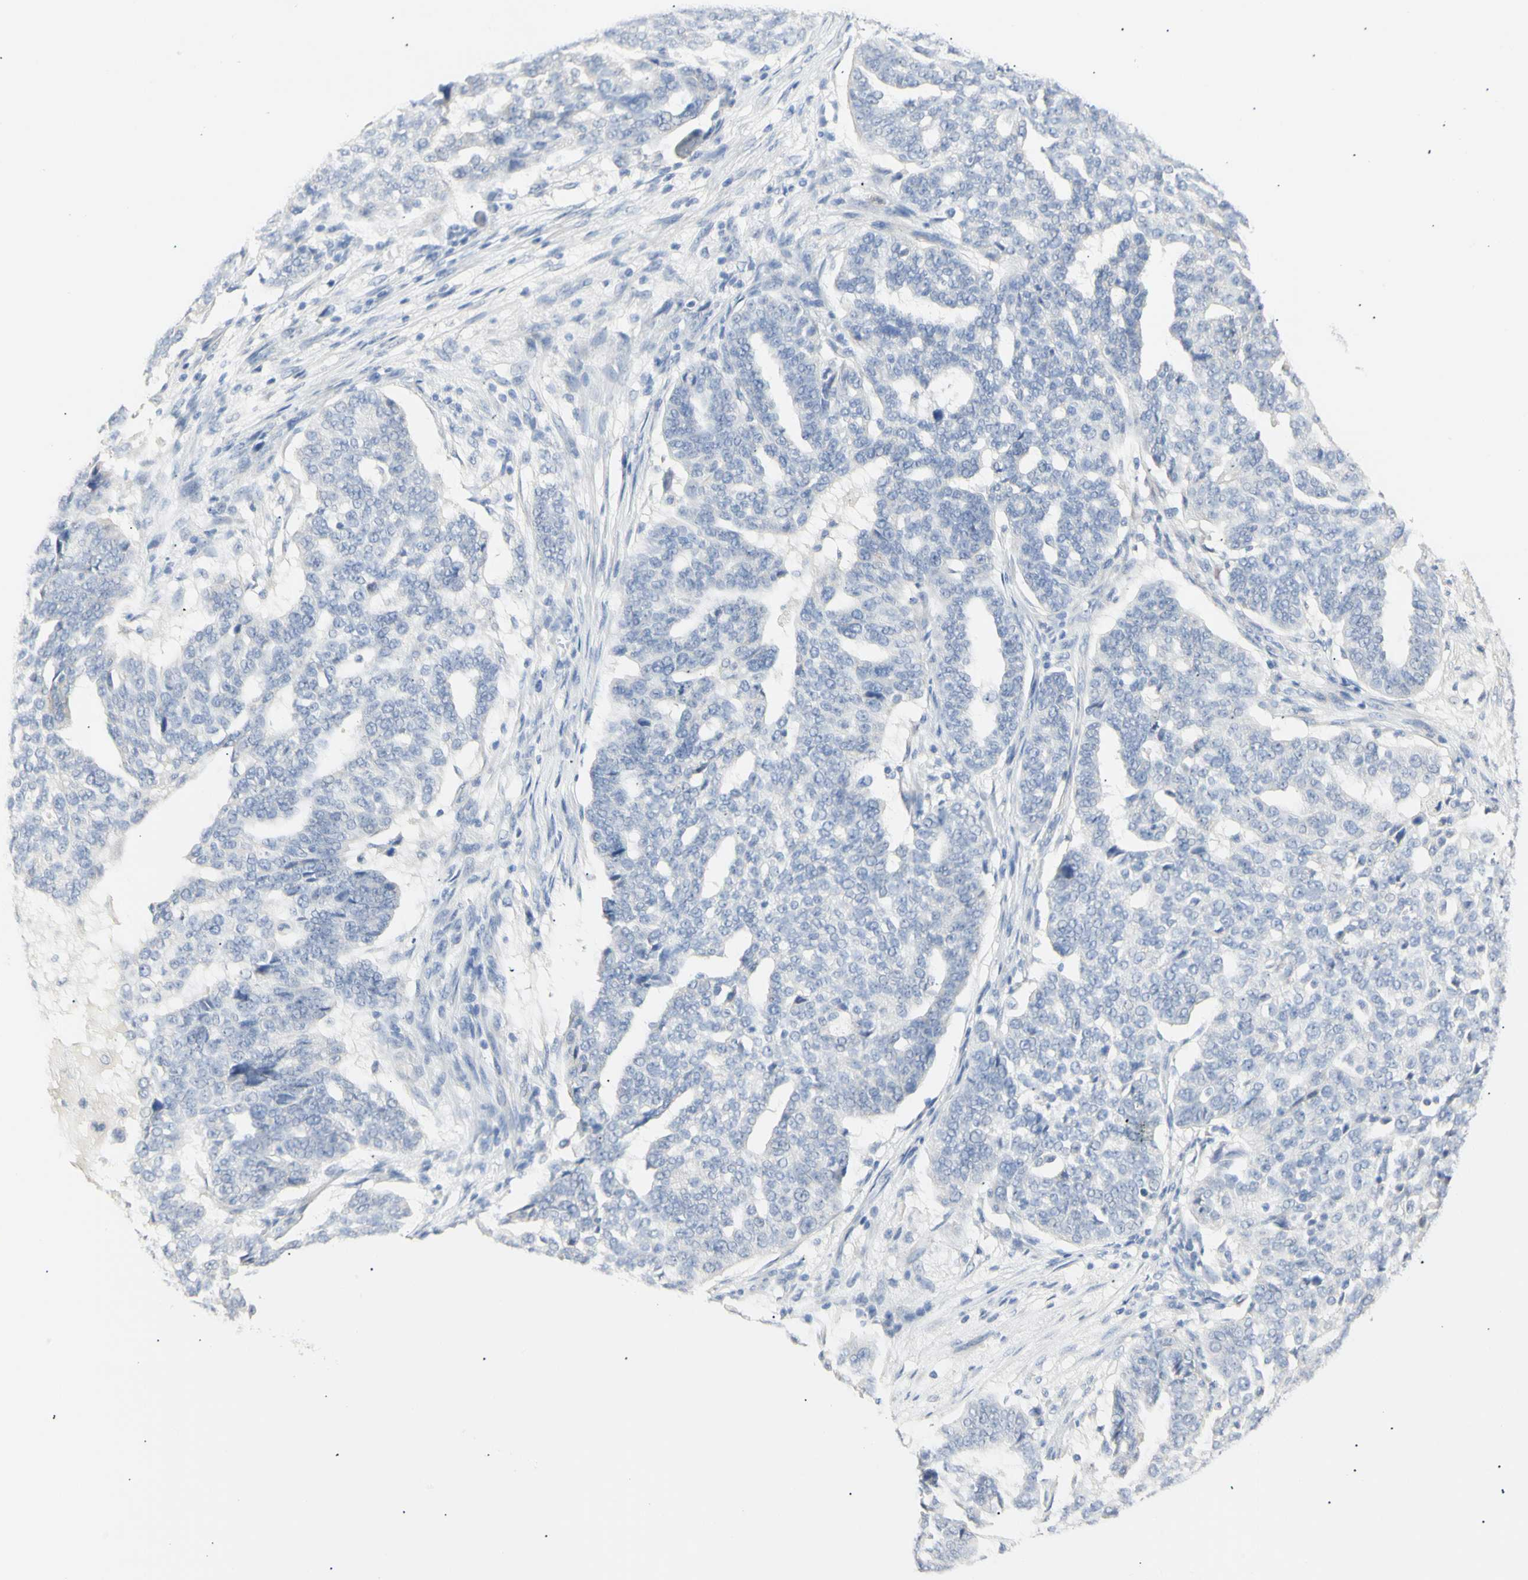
{"staining": {"intensity": "negative", "quantity": "none", "location": "none"}, "tissue": "ovarian cancer", "cell_type": "Tumor cells", "image_type": "cancer", "snomed": [{"axis": "morphology", "description": "Cystadenocarcinoma, serous, NOS"}, {"axis": "topography", "description": "Ovary"}], "caption": "Immunohistochemical staining of human ovarian cancer displays no significant expression in tumor cells.", "gene": "B4GALNT3", "patient": {"sex": "female", "age": 59}}